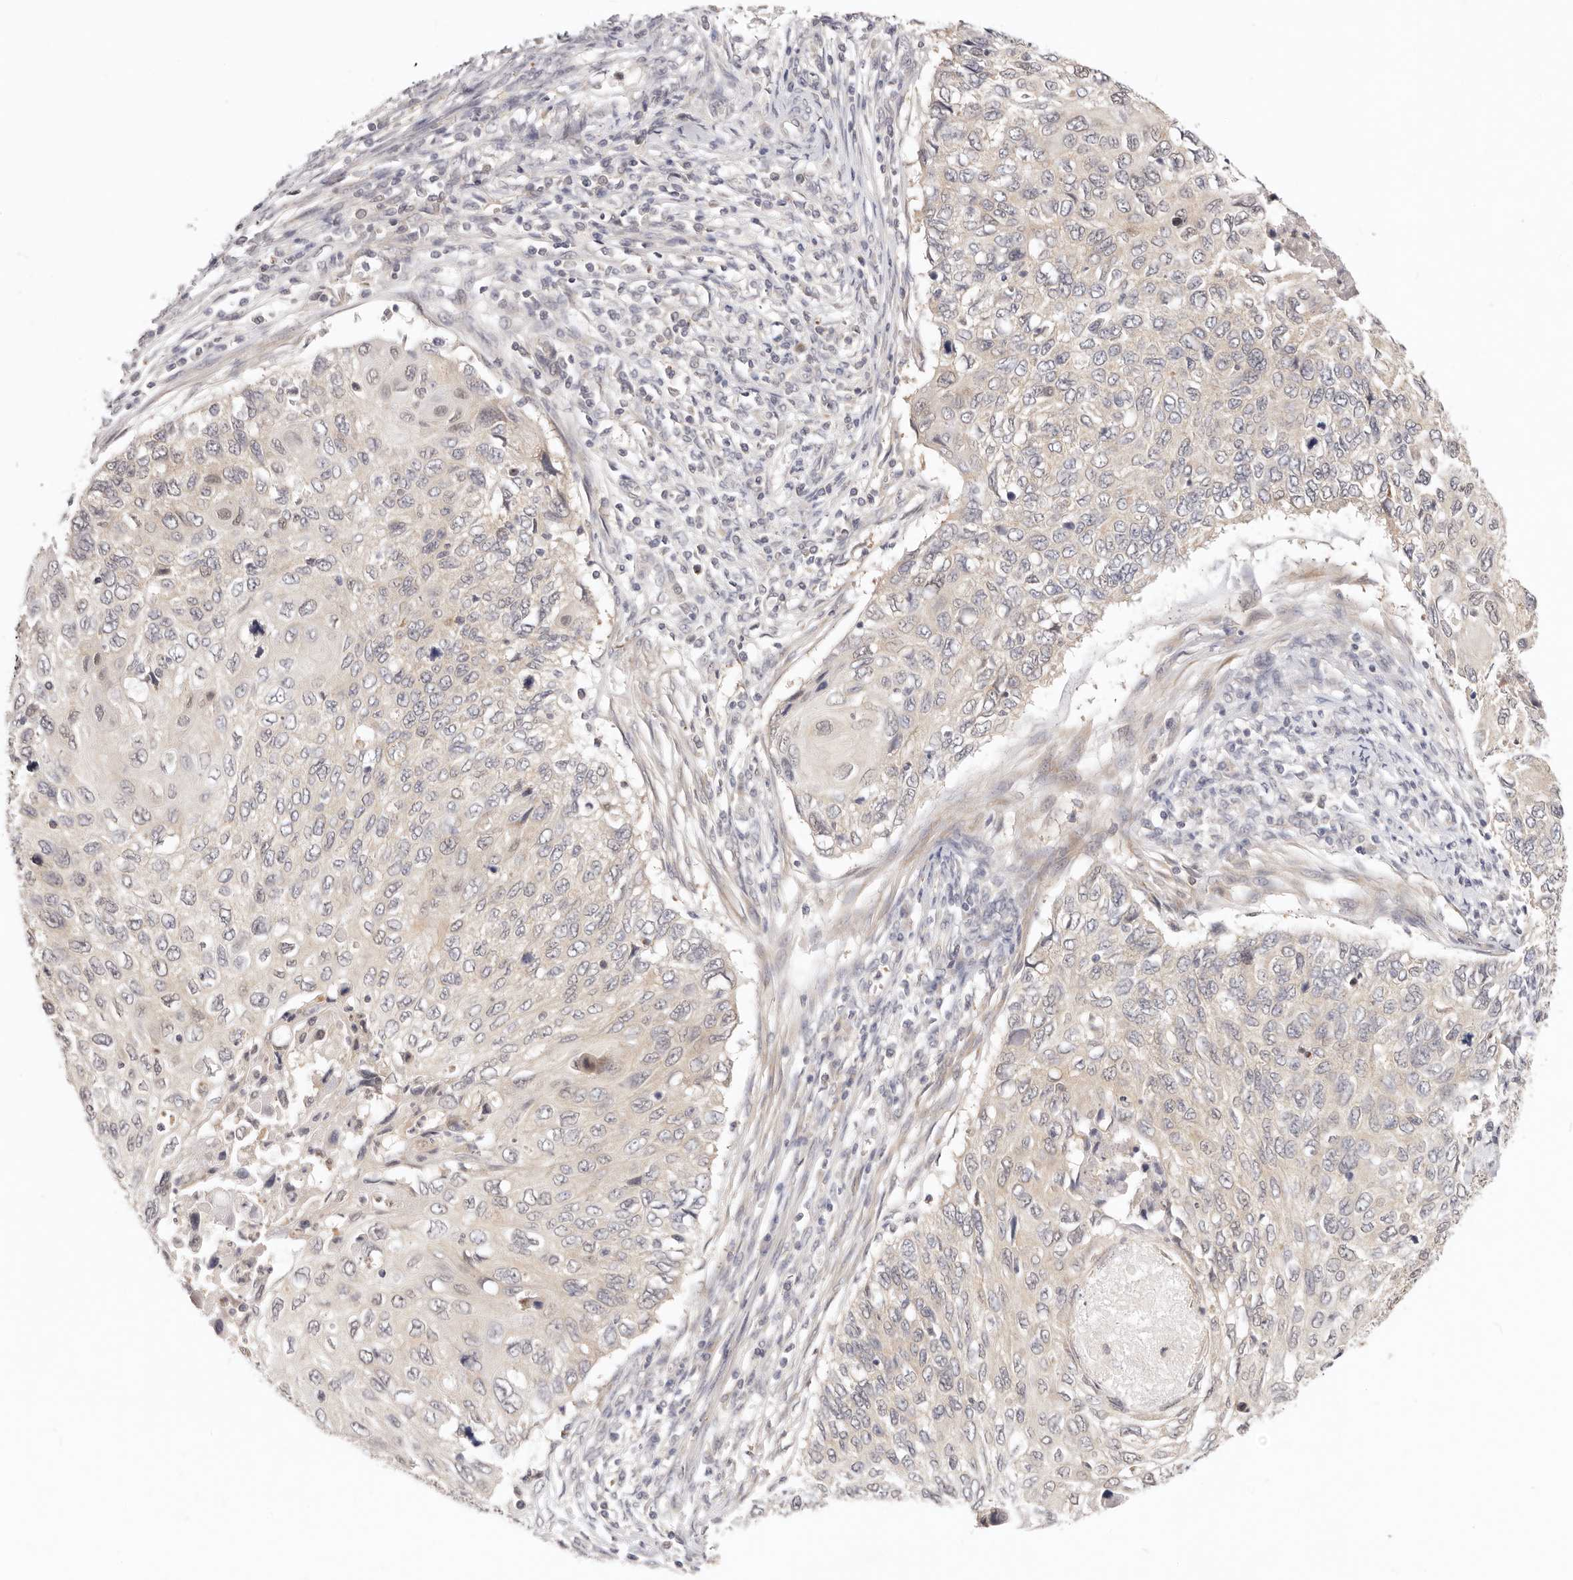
{"staining": {"intensity": "weak", "quantity": "25%-75%", "location": "cytoplasmic/membranous,nuclear"}, "tissue": "cervical cancer", "cell_type": "Tumor cells", "image_type": "cancer", "snomed": [{"axis": "morphology", "description": "Squamous cell carcinoma, NOS"}, {"axis": "topography", "description": "Cervix"}], "caption": "Immunohistochemical staining of human cervical cancer reveals weak cytoplasmic/membranous and nuclear protein staining in about 25%-75% of tumor cells.", "gene": "GGPS1", "patient": {"sex": "female", "age": 70}}